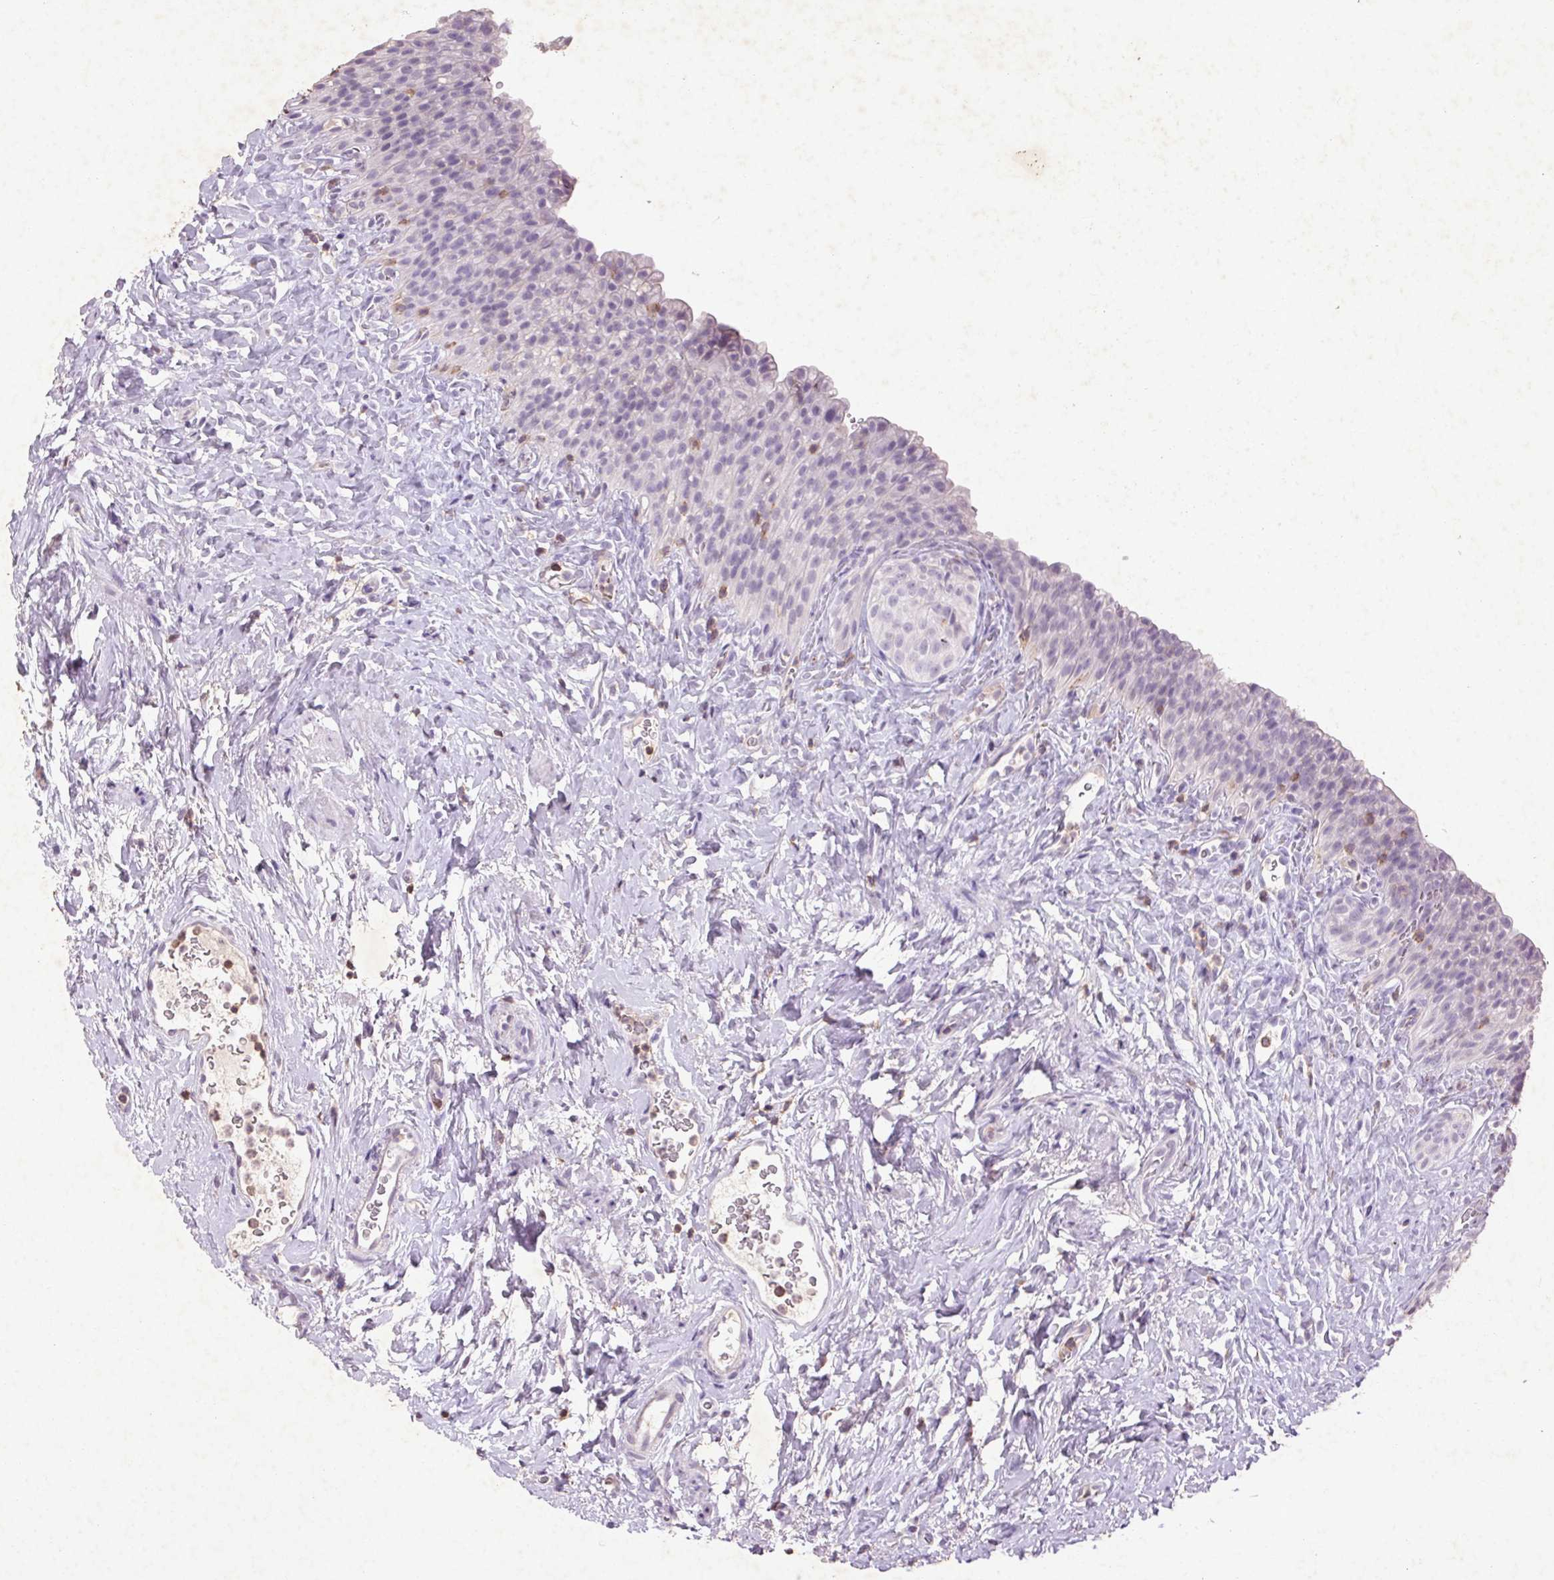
{"staining": {"intensity": "negative", "quantity": "none", "location": "none"}, "tissue": "urinary bladder", "cell_type": "Urothelial cells", "image_type": "normal", "snomed": [{"axis": "morphology", "description": "Normal tissue, NOS"}, {"axis": "topography", "description": "Urinary bladder"}, {"axis": "topography", "description": "Prostate"}], "caption": "High magnification brightfield microscopy of normal urinary bladder stained with DAB (3,3'-diaminobenzidine) (brown) and counterstained with hematoxylin (blue): urothelial cells show no significant staining. (DAB (3,3'-diaminobenzidine) immunohistochemistry visualized using brightfield microscopy, high magnification).", "gene": "FNDC7", "patient": {"sex": "male", "age": 76}}